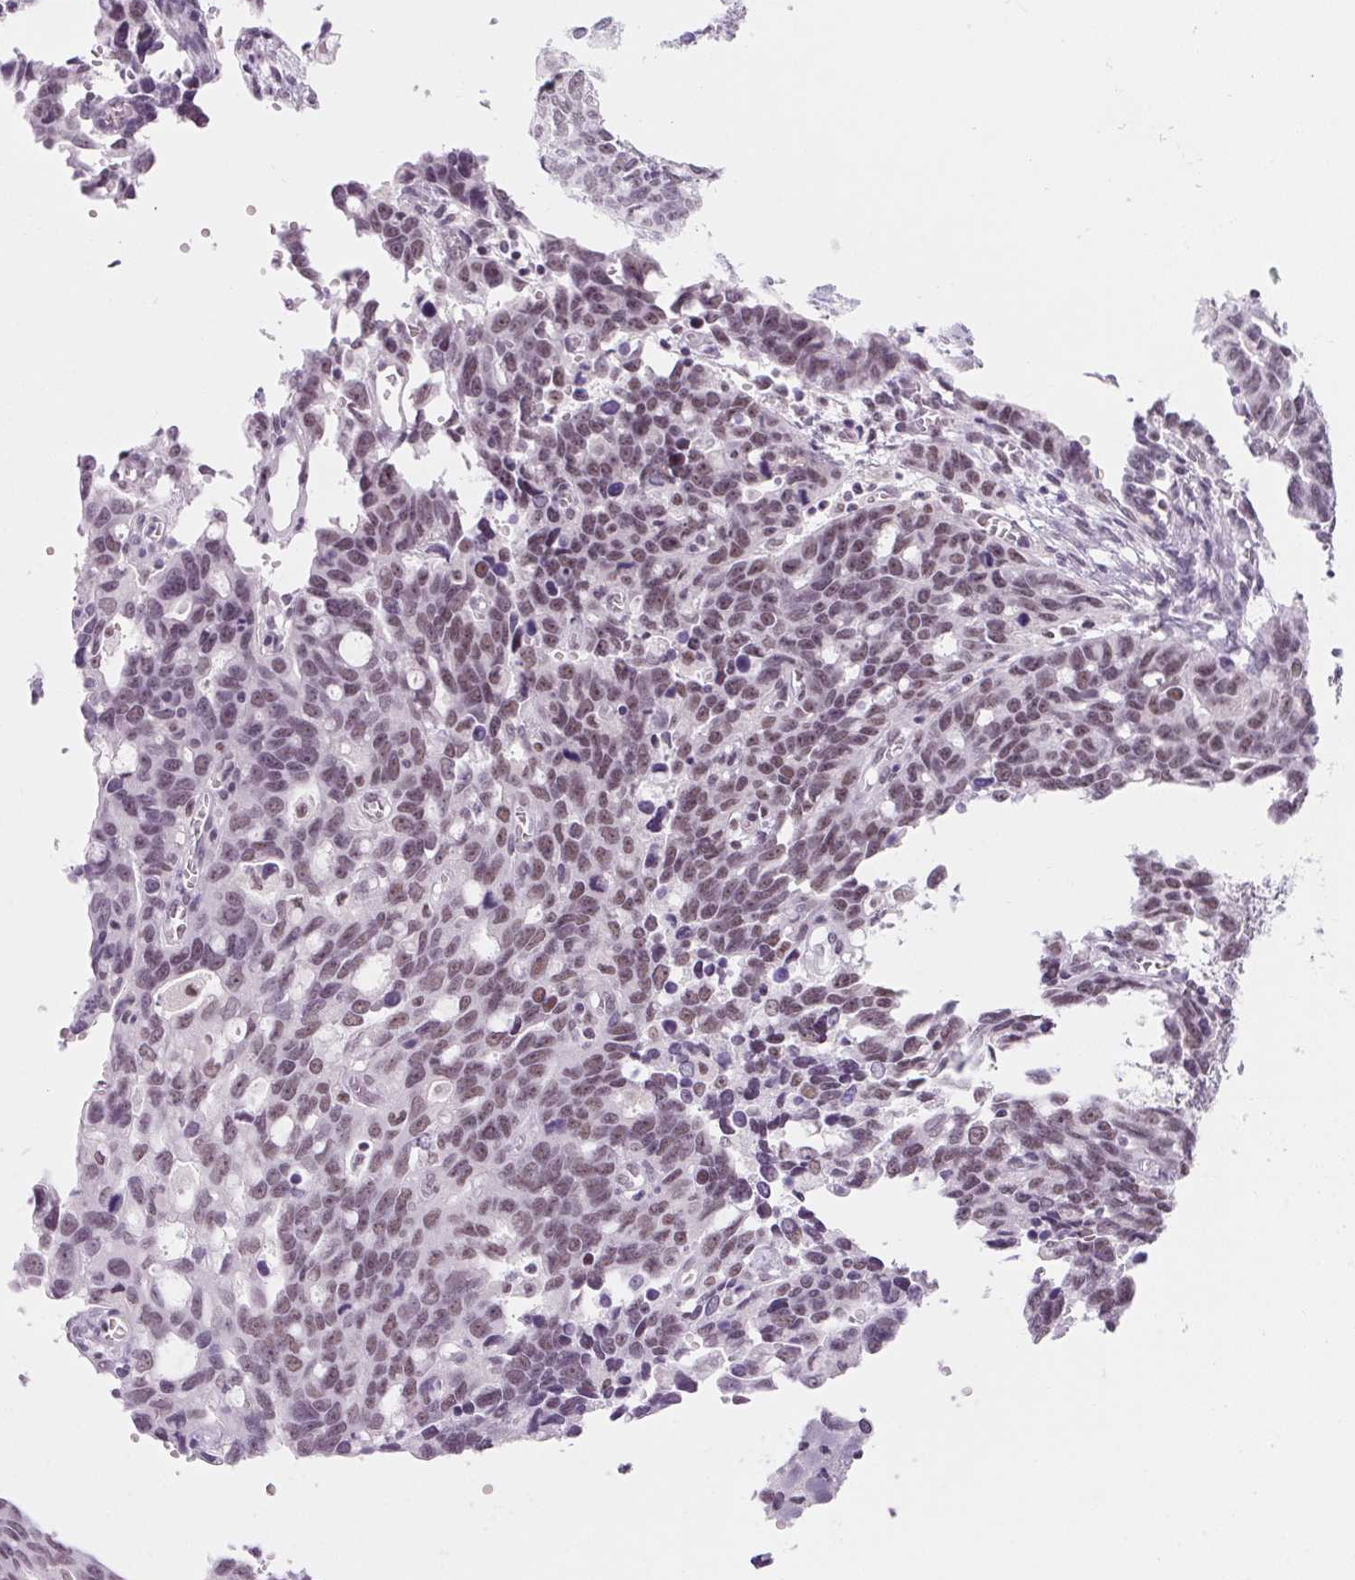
{"staining": {"intensity": "weak", "quantity": "25%-75%", "location": "nuclear"}, "tissue": "ovarian cancer", "cell_type": "Tumor cells", "image_type": "cancer", "snomed": [{"axis": "morphology", "description": "Cystadenocarcinoma, serous, NOS"}, {"axis": "topography", "description": "Ovary"}], "caption": "A histopathology image of human ovarian serous cystadenocarcinoma stained for a protein exhibits weak nuclear brown staining in tumor cells.", "gene": "ZIC4", "patient": {"sex": "female", "age": 69}}